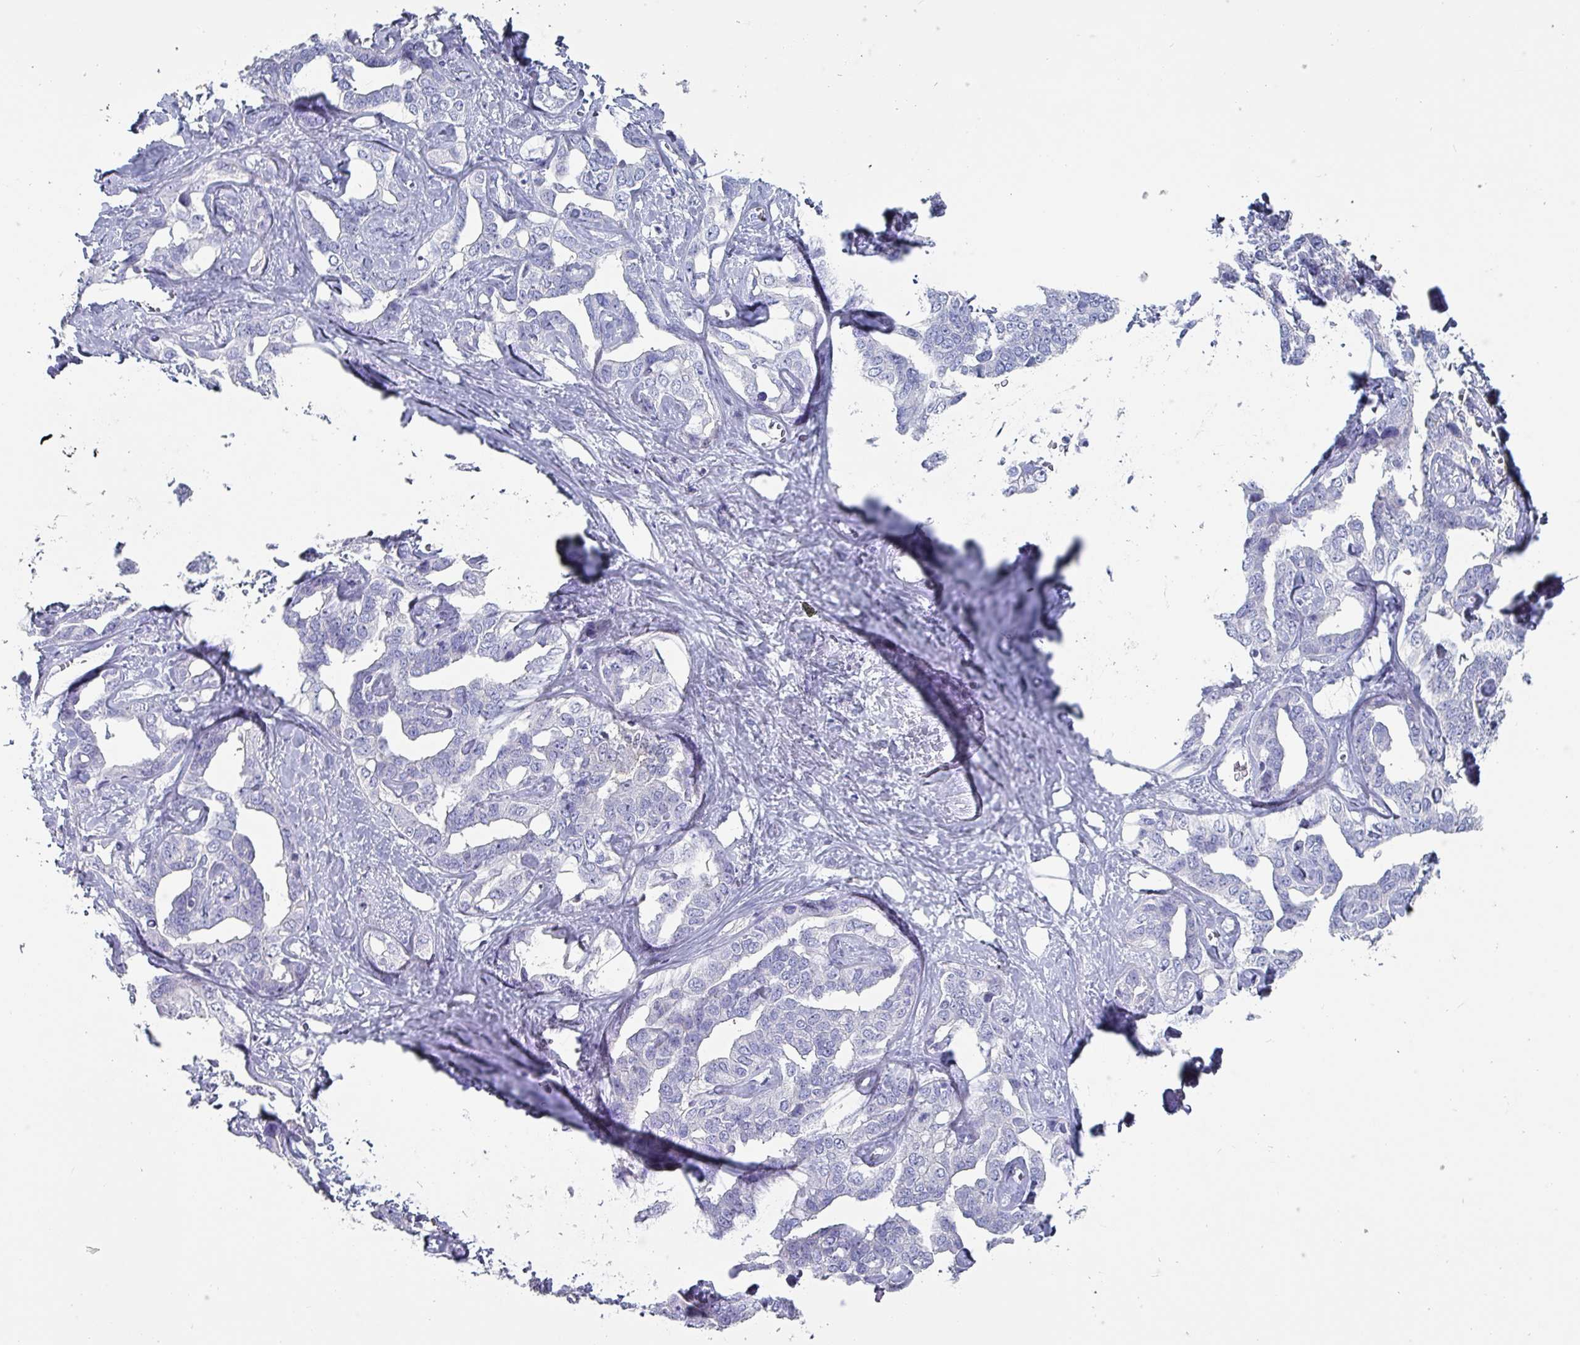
{"staining": {"intensity": "negative", "quantity": "none", "location": "none"}, "tissue": "liver cancer", "cell_type": "Tumor cells", "image_type": "cancer", "snomed": [{"axis": "morphology", "description": "Cholangiocarcinoma"}, {"axis": "topography", "description": "Liver"}], "caption": "Immunohistochemistry (IHC) photomicrograph of neoplastic tissue: human liver cancer stained with DAB reveals no significant protein expression in tumor cells. (DAB immunohistochemistry (IHC) visualized using brightfield microscopy, high magnification).", "gene": "INS-IGF2", "patient": {"sex": "male", "age": 59}}